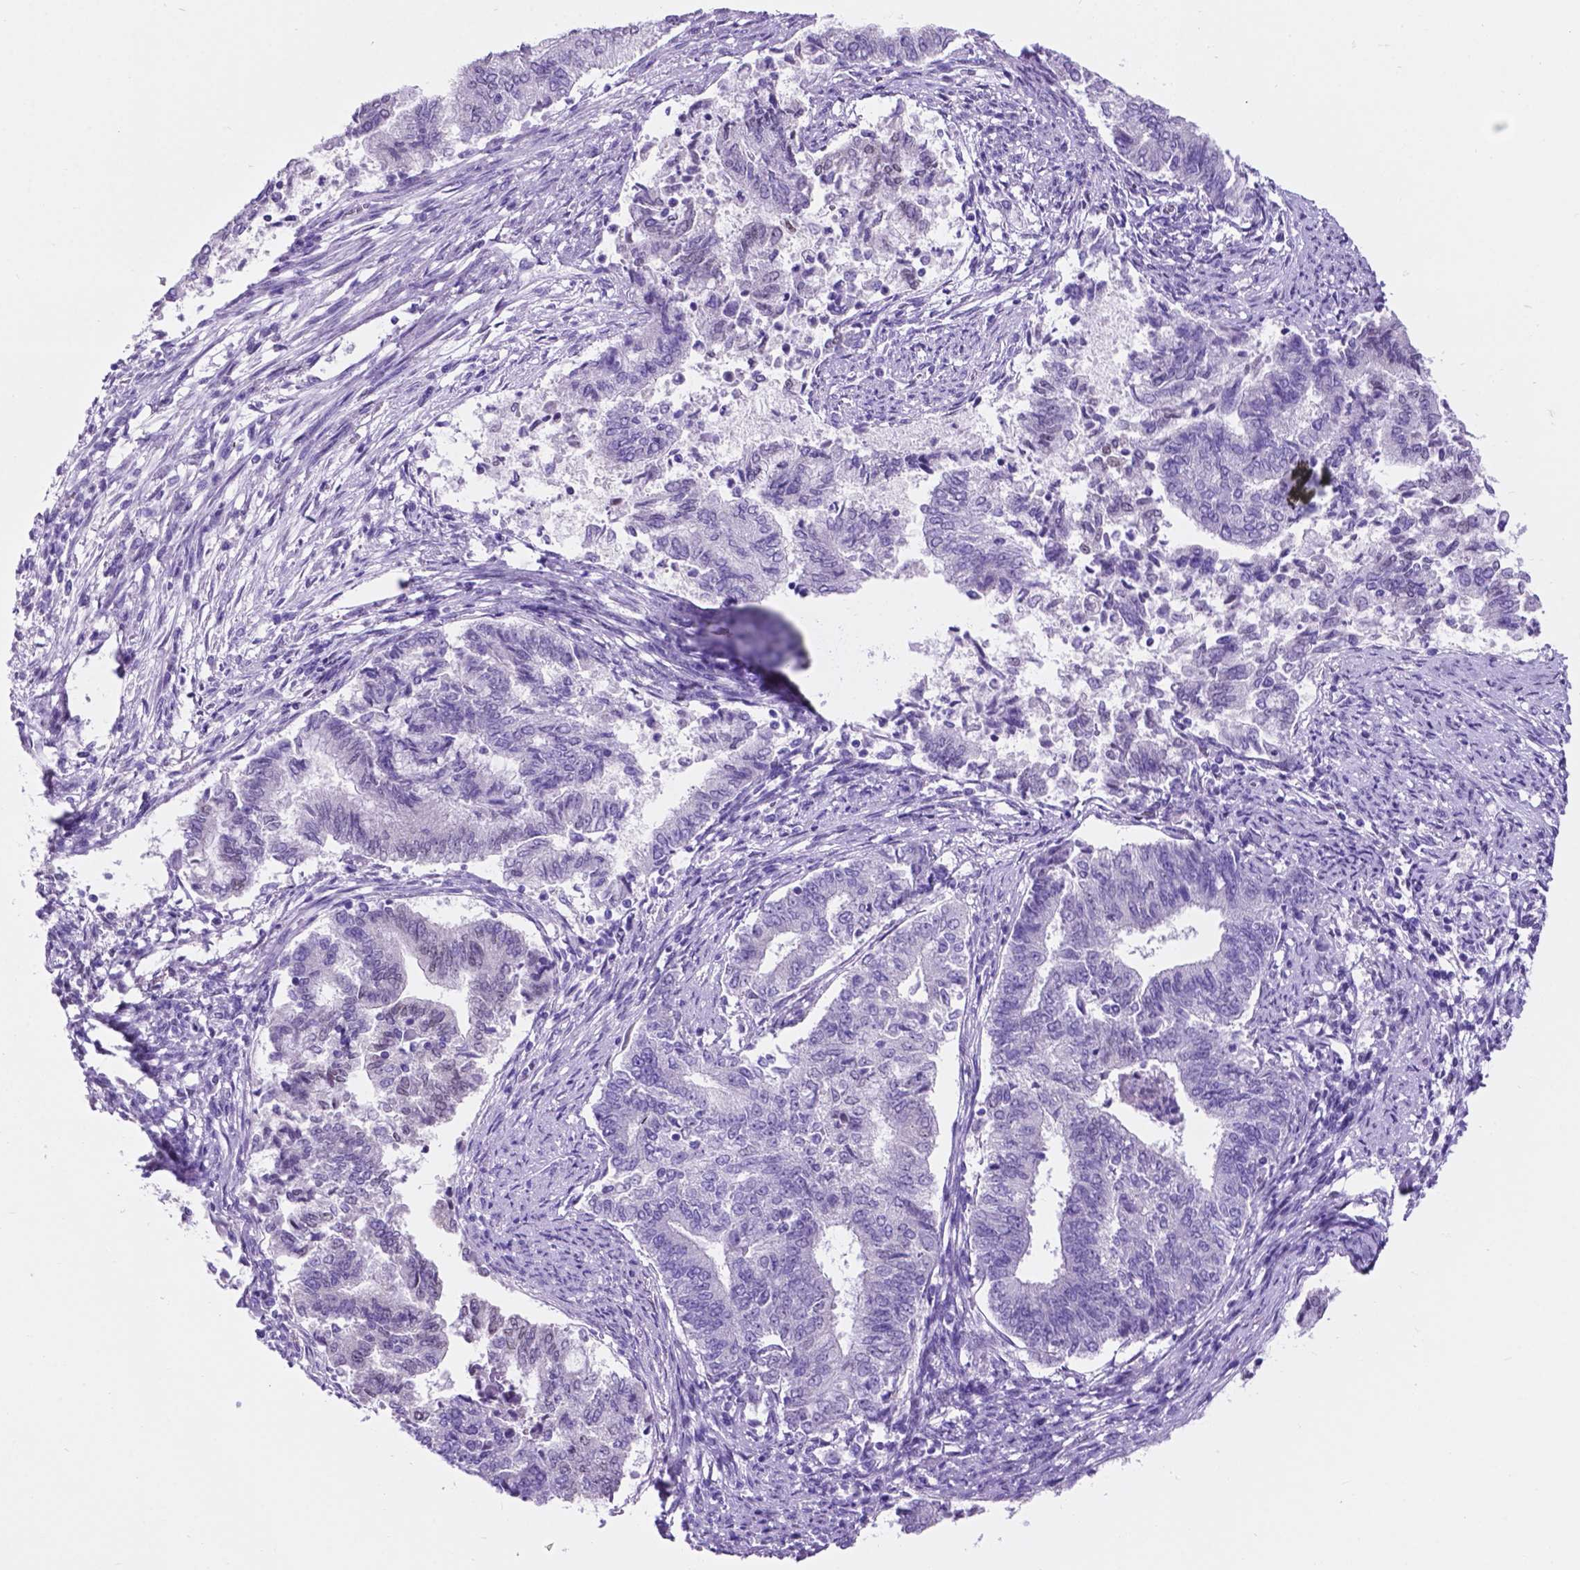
{"staining": {"intensity": "negative", "quantity": "none", "location": "none"}, "tissue": "endometrial cancer", "cell_type": "Tumor cells", "image_type": "cancer", "snomed": [{"axis": "morphology", "description": "Adenocarcinoma, NOS"}, {"axis": "topography", "description": "Endometrium"}], "caption": "Micrograph shows no protein expression in tumor cells of adenocarcinoma (endometrial) tissue. Nuclei are stained in blue.", "gene": "TMEM210", "patient": {"sex": "female", "age": 65}}